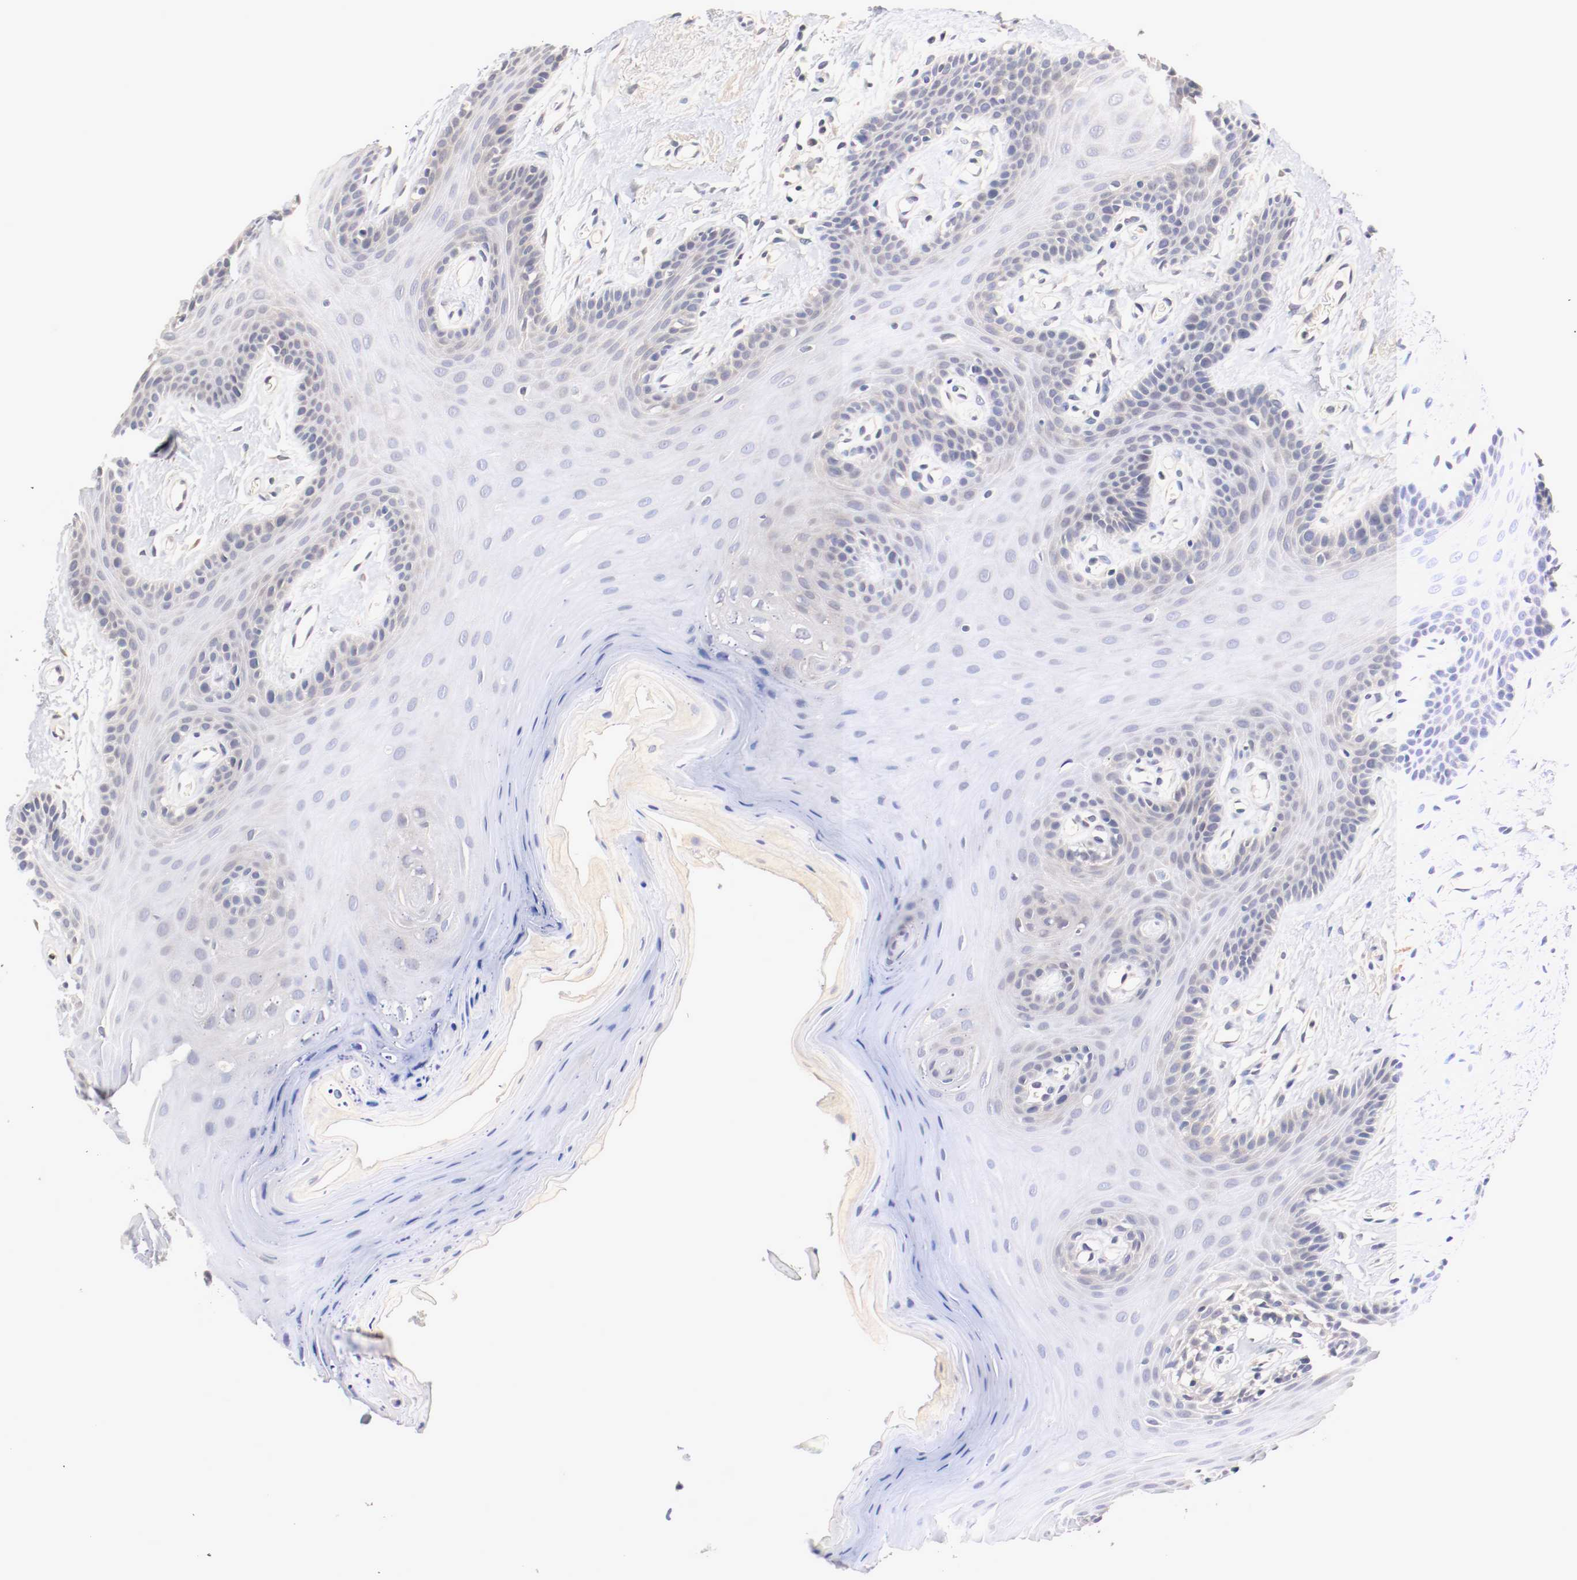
{"staining": {"intensity": "negative", "quantity": "none", "location": "none"}, "tissue": "oral mucosa", "cell_type": "Squamous epithelial cells", "image_type": "normal", "snomed": [{"axis": "morphology", "description": "Normal tissue, NOS"}, {"axis": "morphology", "description": "Squamous cell carcinoma, NOS"}, {"axis": "topography", "description": "Skeletal muscle"}, {"axis": "topography", "description": "Oral tissue"}, {"axis": "topography", "description": "Head-Neck"}], "caption": "Squamous epithelial cells show no significant staining in benign oral mucosa. Brightfield microscopy of IHC stained with DAB (brown) and hematoxylin (blue), captured at high magnification.", "gene": "CEBPE", "patient": {"sex": "male", "age": 71}}